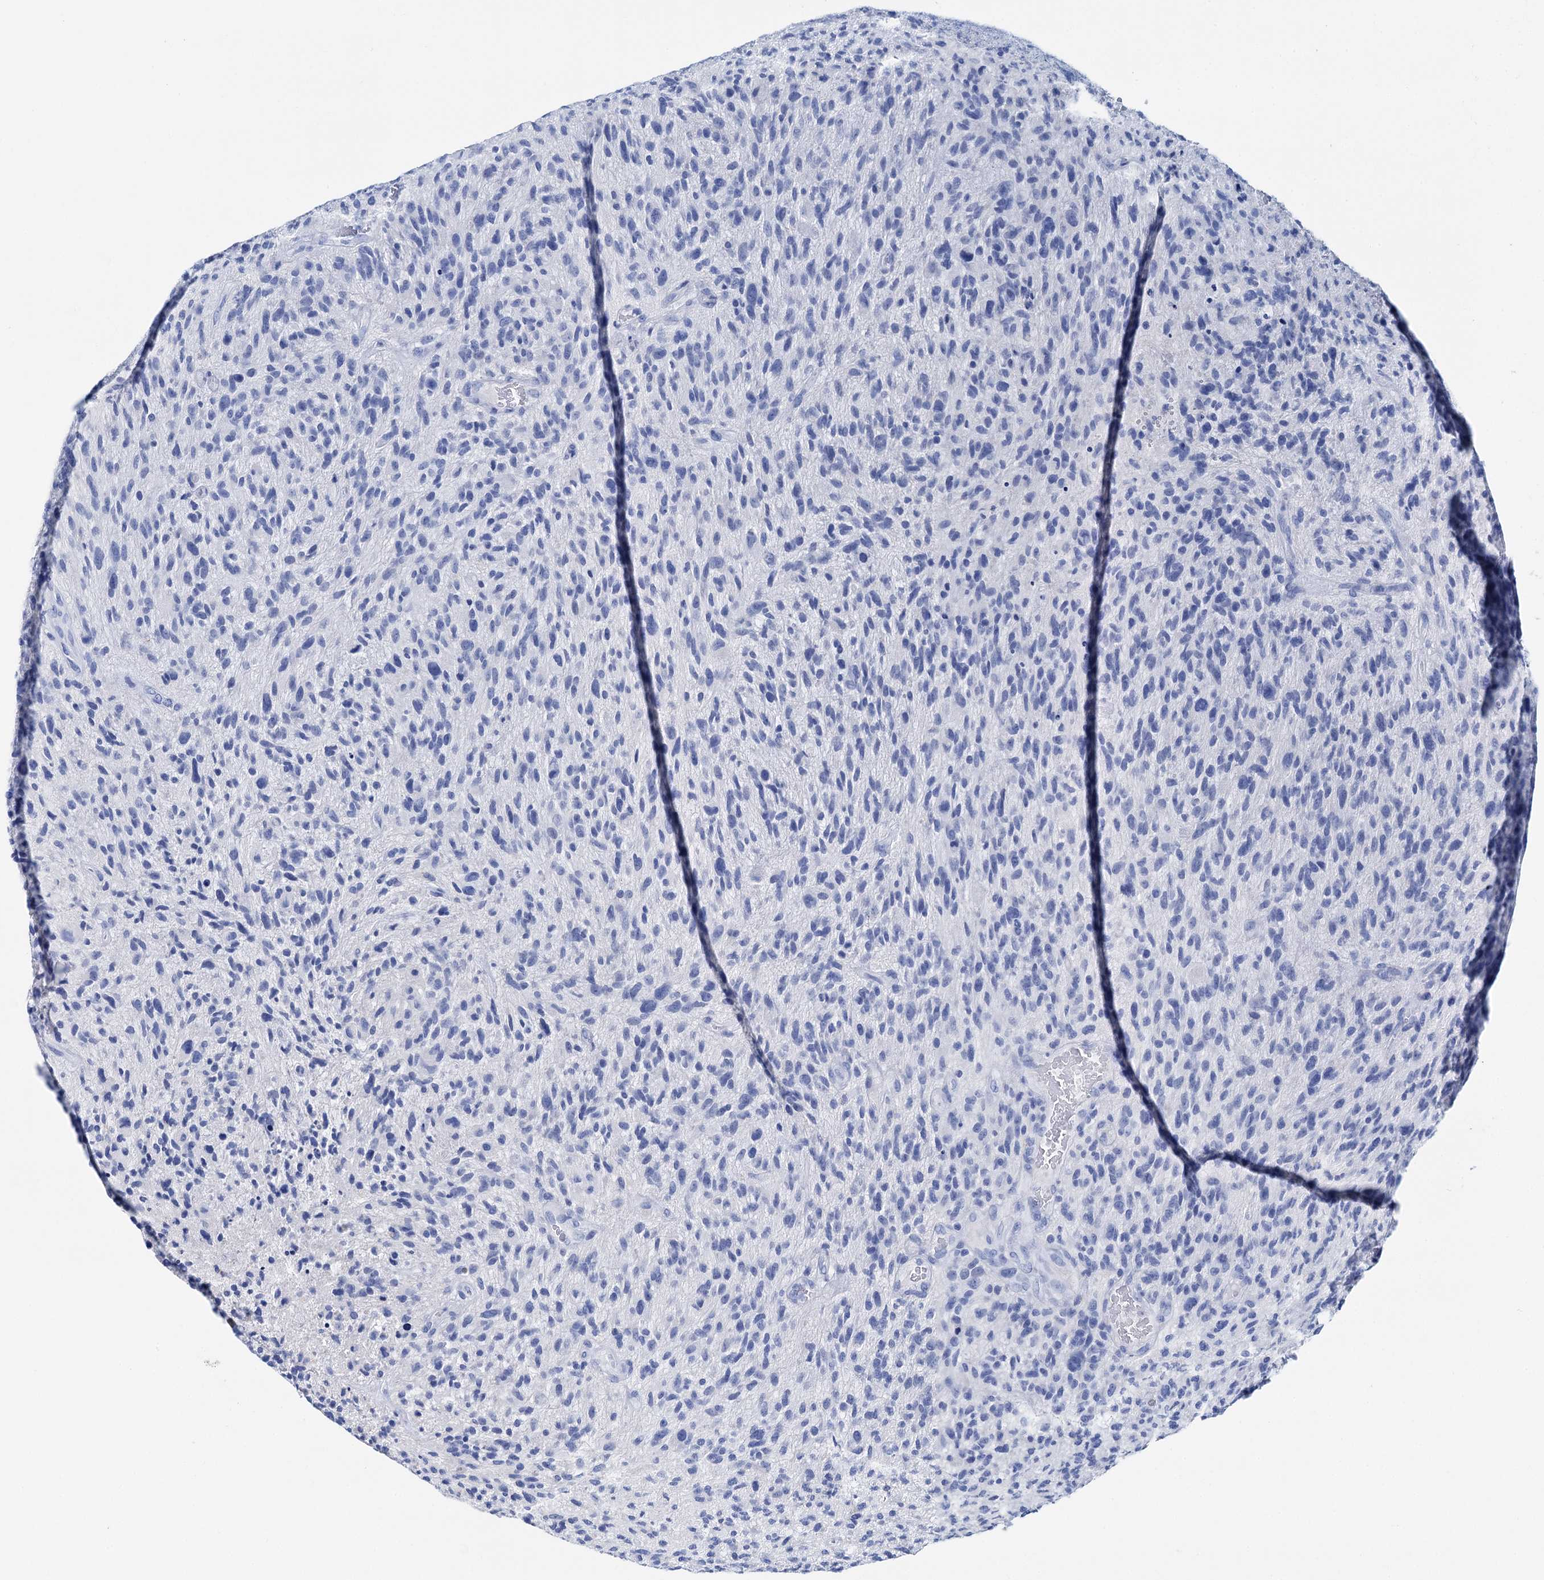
{"staining": {"intensity": "negative", "quantity": "none", "location": "none"}, "tissue": "glioma", "cell_type": "Tumor cells", "image_type": "cancer", "snomed": [{"axis": "morphology", "description": "Glioma, malignant, High grade"}, {"axis": "topography", "description": "Brain"}], "caption": "Immunohistochemistry (IHC) photomicrograph of human glioma stained for a protein (brown), which shows no staining in tumor cells.", "gene": "BRINP1", "patient": {"sex": "male", "age": 47}}